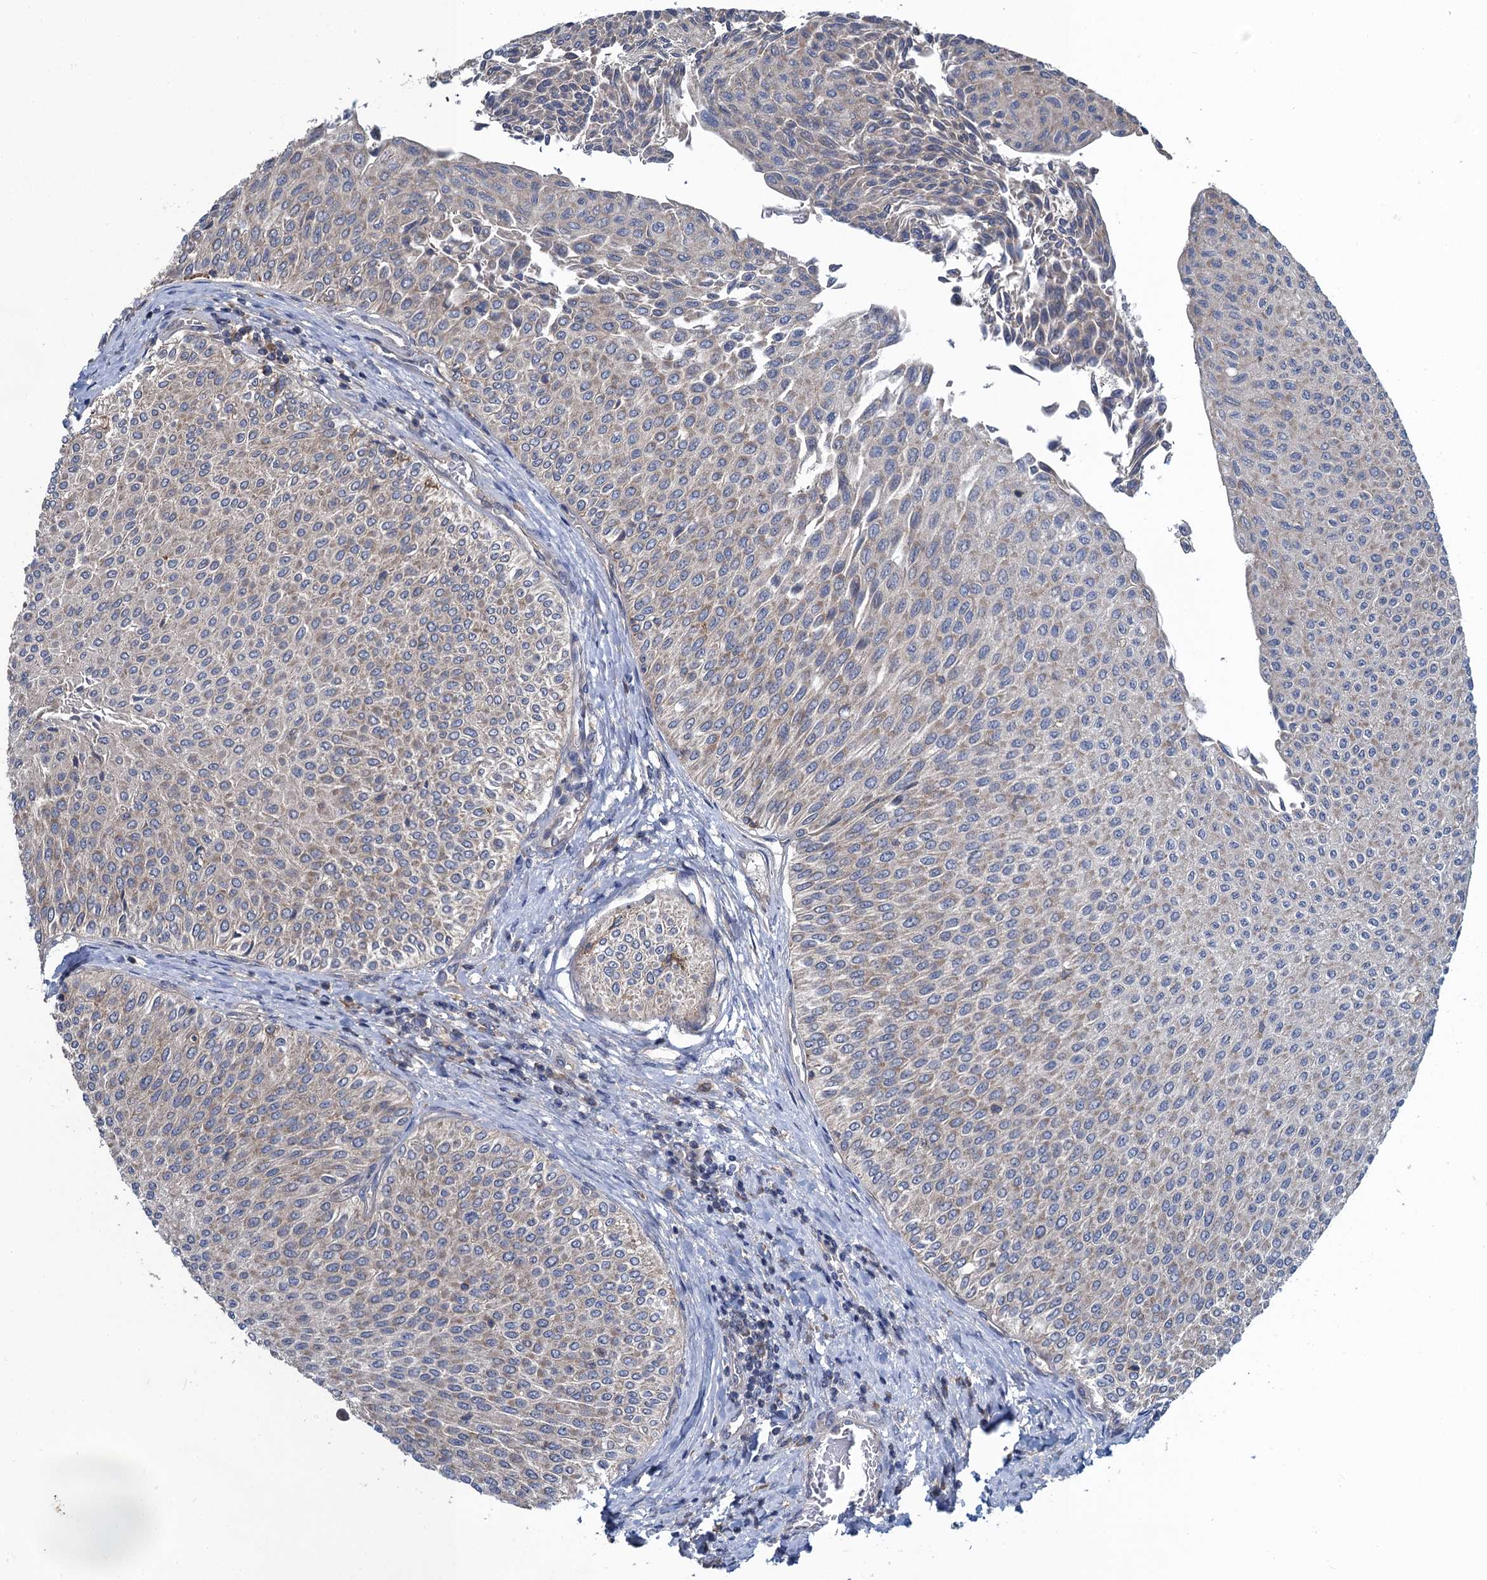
{"staining": {"intensity": "weak", "quantity": "<25%", "location": "cytoplasmic/membranous"}, "tissue": "urothelial cancer", "cell_type": "Tumor cells", "image_type": "cancer", "snomed": [{"axis": "morphology", "description": "Urothelial carcinoma, Low grade"}, {"axis": "topography", "description": "Urinary bladder"}], "caption": "Tumor cells are negative for brown protein staining in urothelial cancer.", "gene": "SNAP29", "patient": {"sex": "male", "age": 78}}